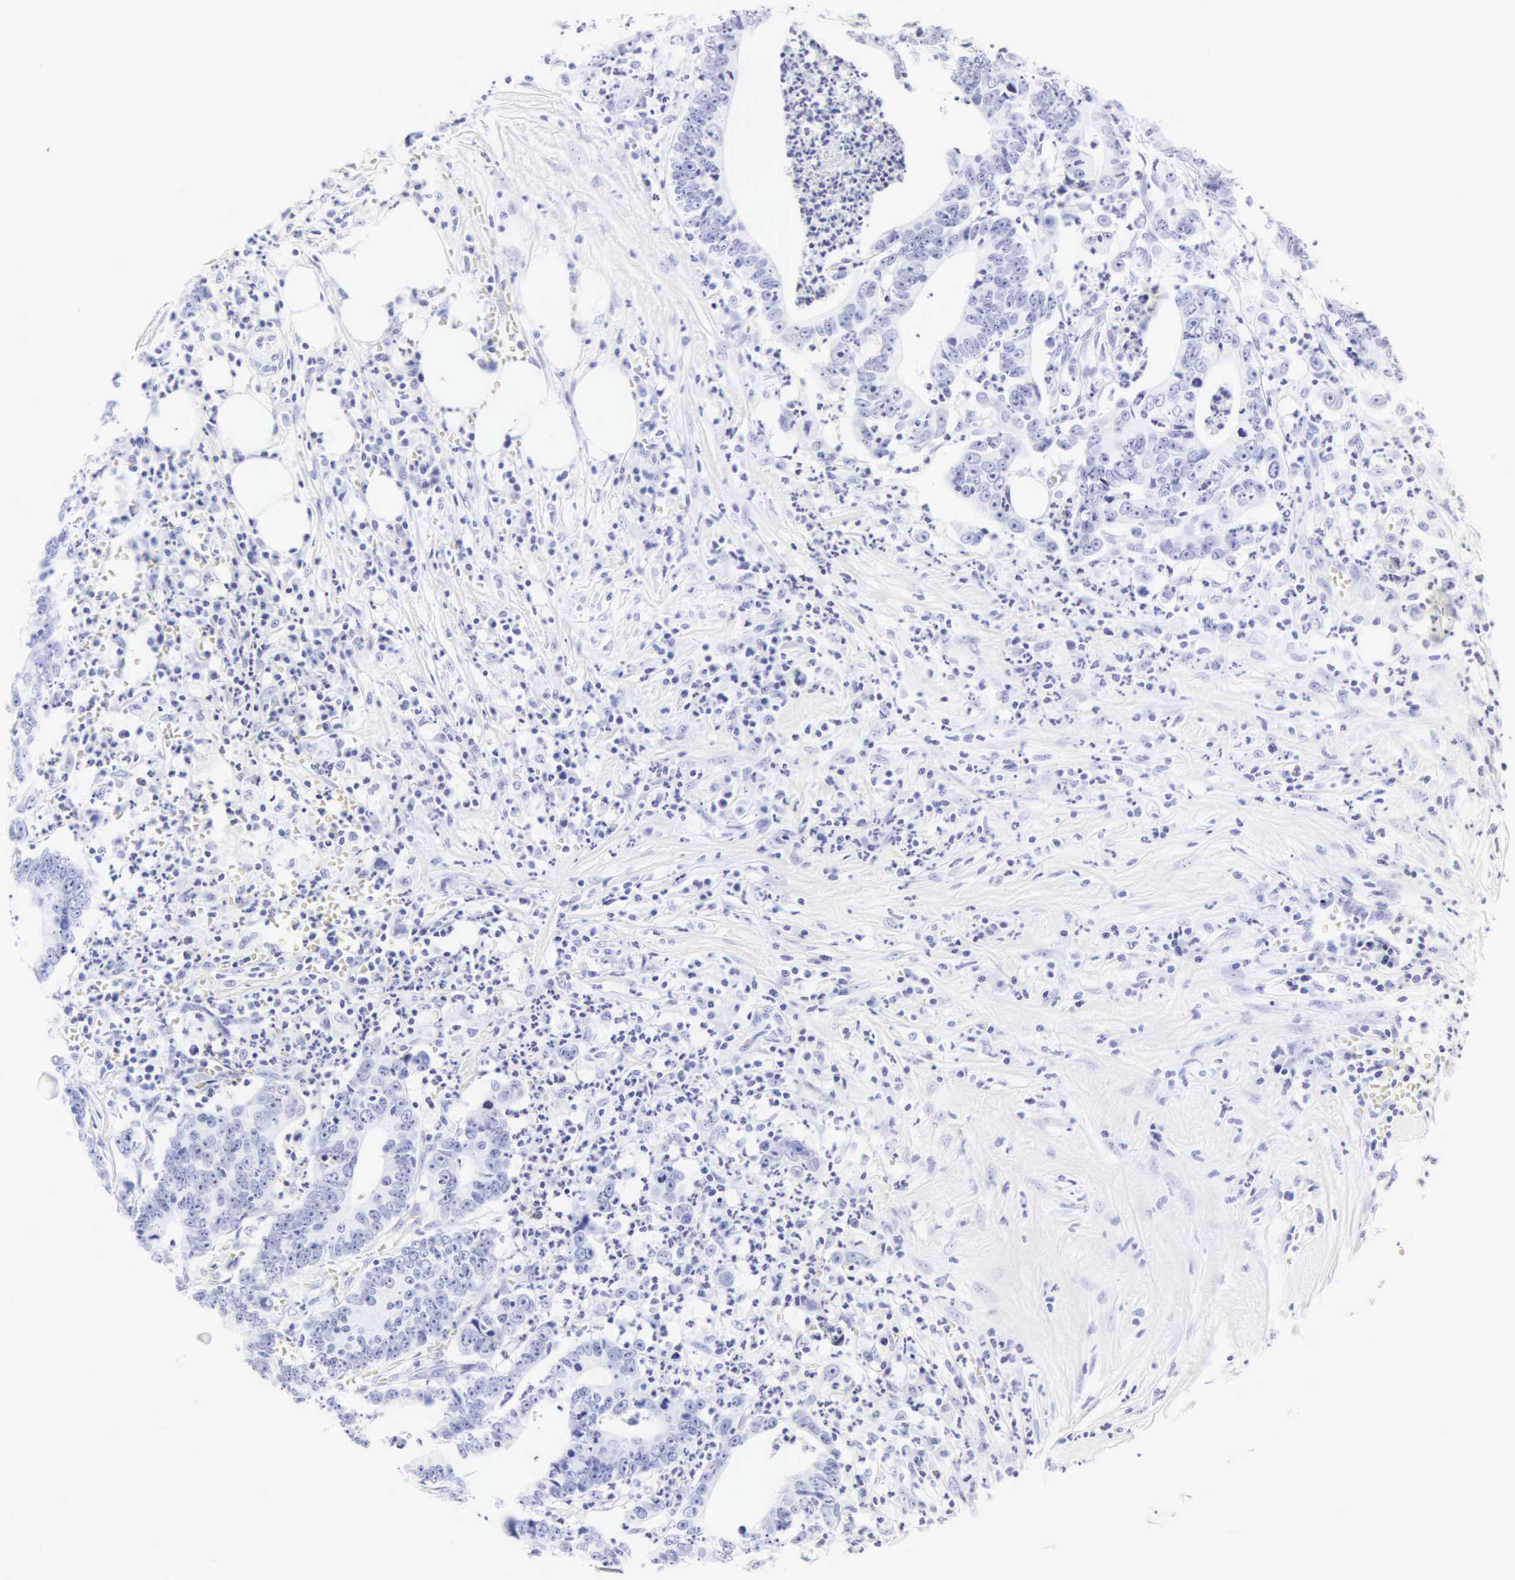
{"staining": {"intensity": "negative", "quantity": "none", "location": "none"}, "tissue": "colorectal cancer", "cell_type": "Tumor cells", "image_type": "cancer", "snomed": [{"axis": "morphology", "description": "Adenocarcinoma, NOS"}, {"axis": "topography", "description": "Colon"}], "caption": "DAB immunohistochemical staining of human colorectal cancer shows no significant staining in tumor cells.", "gene": "CGB3", "patient": {"sex": "female", "age": 76}}